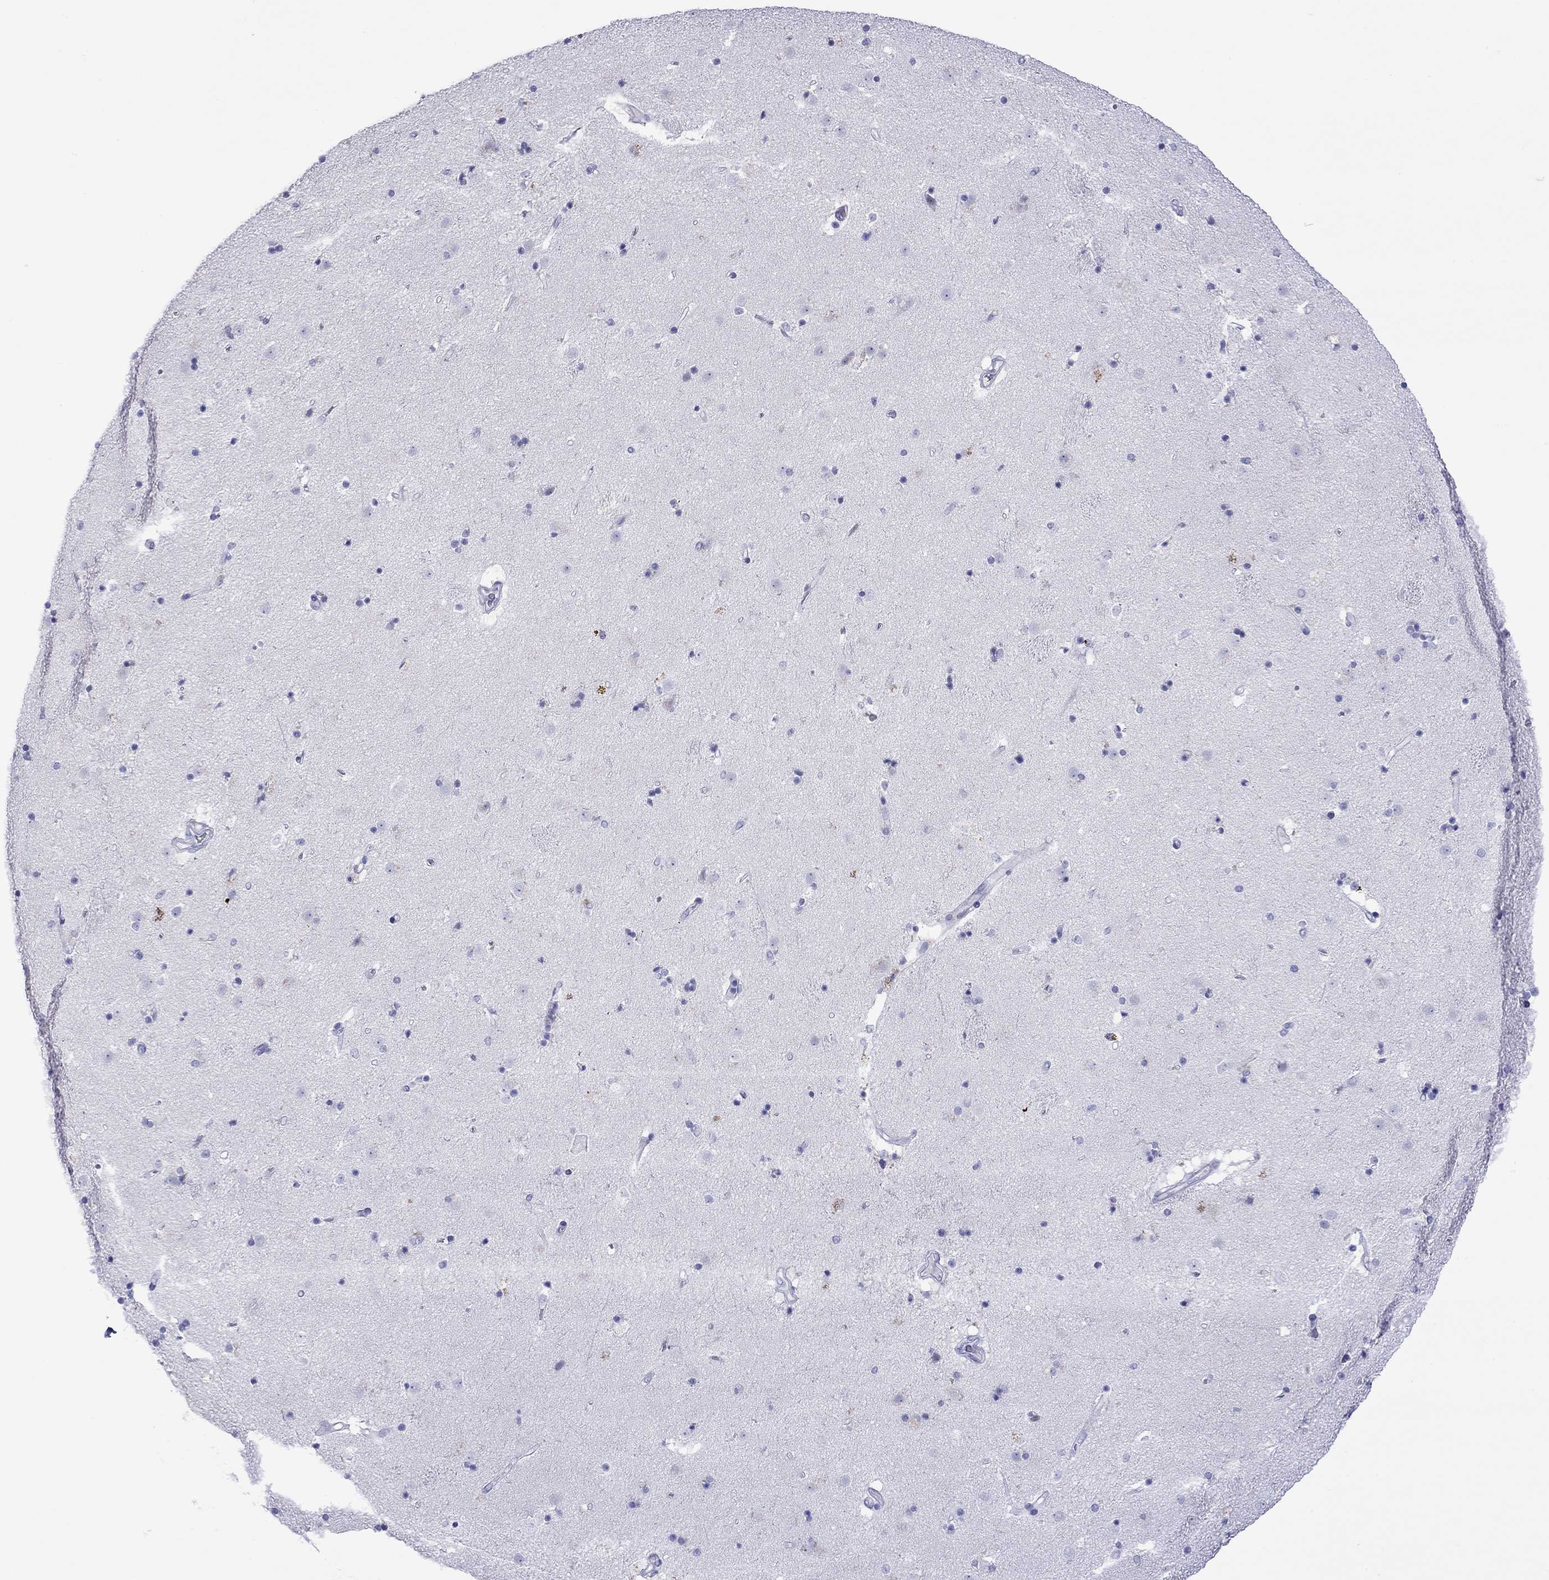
{"staining": {"intensity": "negative", "quantity": "none", "location": "none"}, "tissue": "caudate", "cell_type": "Glial cells", "image_type": "normal", "snomed": [{"axis": "morphology", "description": "Normal tissue, NOS"}, {"axis": "topography", "description": "Lateral ventricle wall"}], "caption": "A histopathology image of human caudate is negative for staining in glial cells.", "gene": "SLC30A8", "patient": {"sex": "male", "age": 54}}